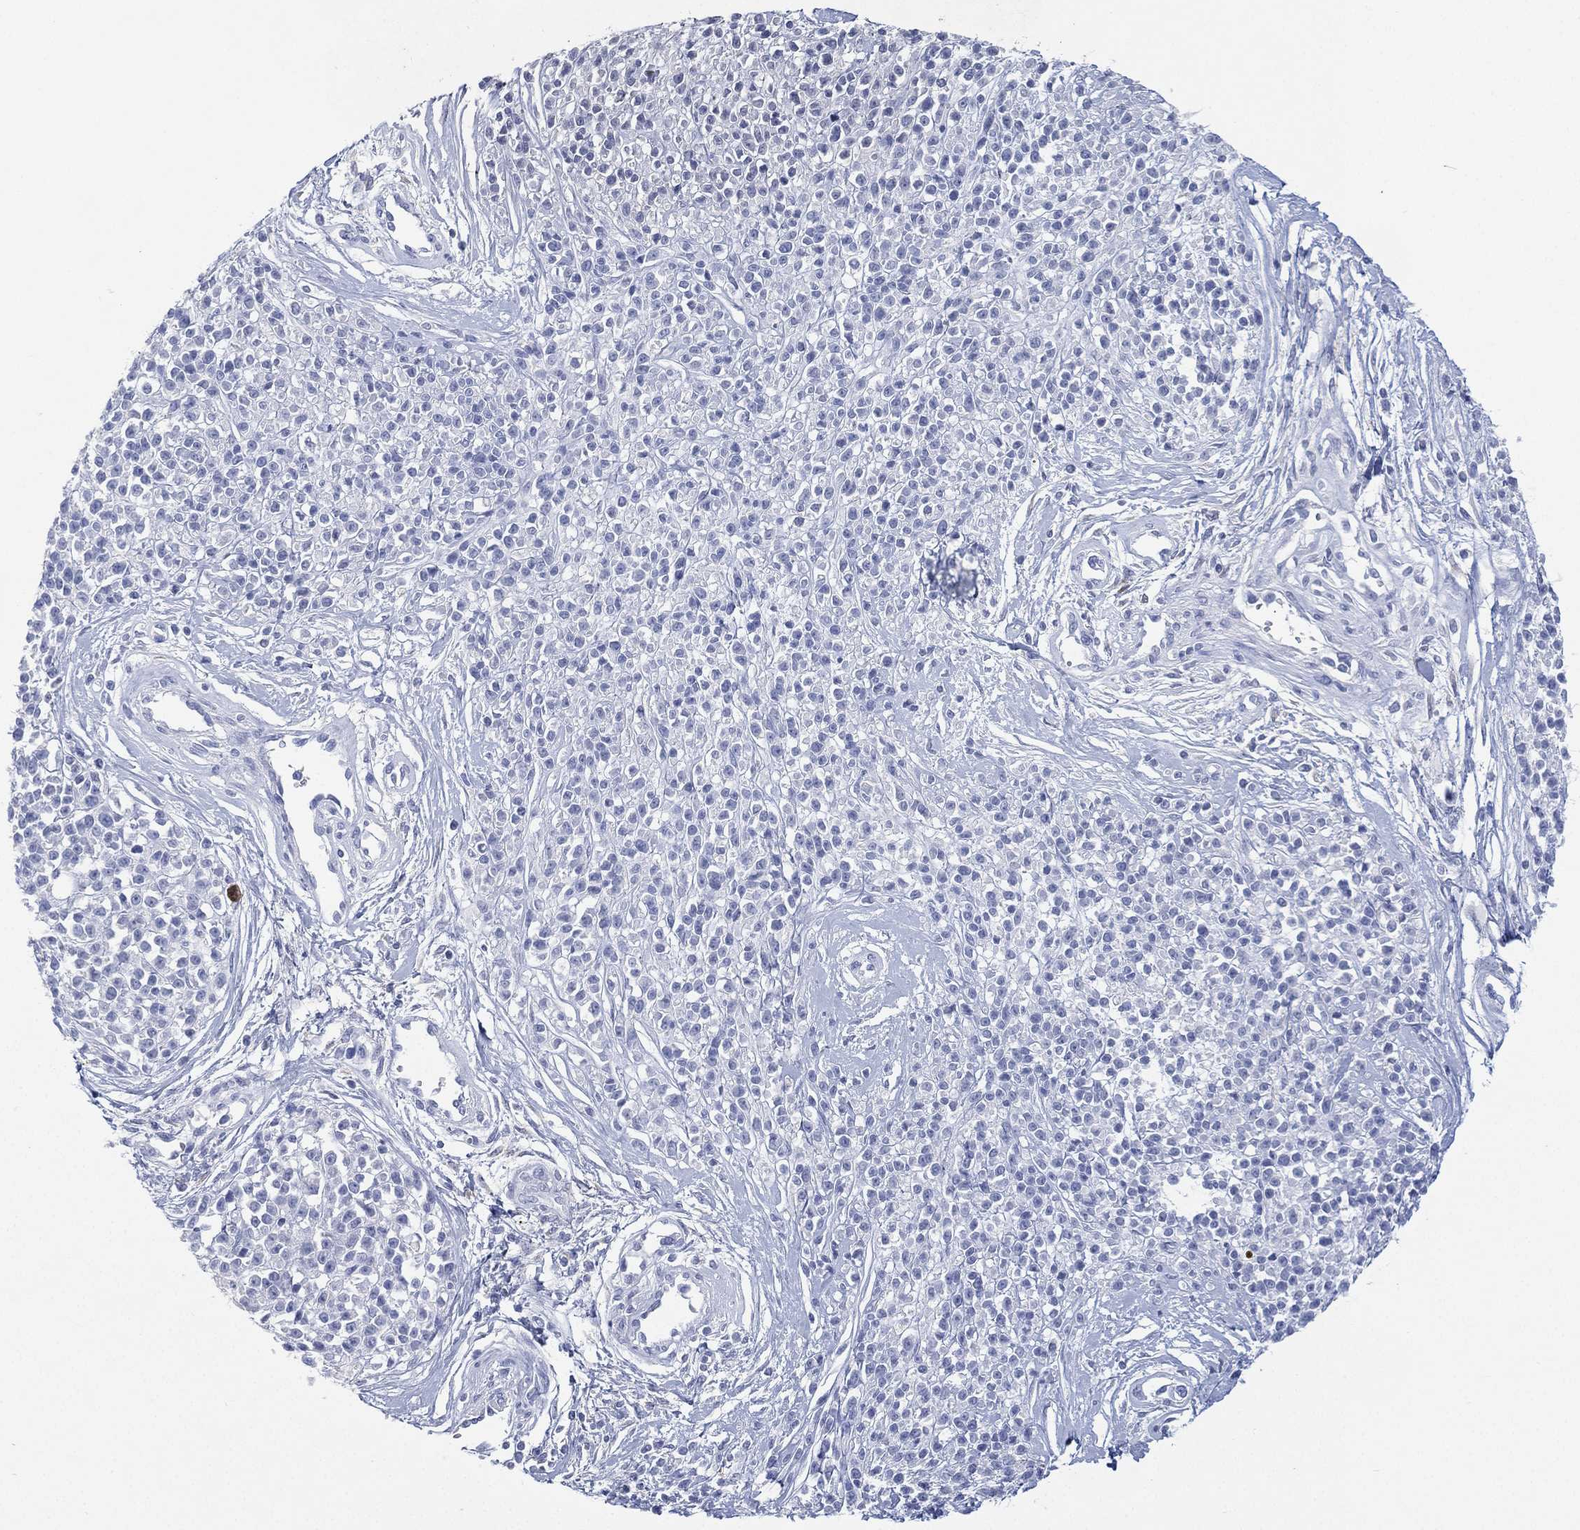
{"staining": {"intensity": "negative", "quantity": "none", "location": "none"}, "tissue": "melanoma", "cell_type": "Tumor cells", "image_type": "cancer", "snomed": [{"axis": "morphology", "description": "Malignant melanoma, NOS"}, {"axis": "topography", "description": "Skin"}, {"axis": "topography", "description": "Skin of trunk"}], "caption": "IHC photomicrograph of neoplastic tissue: melanoma stained with DAB (3,3'-diaminobenzidine) exhibits no significant protein expression in tumor cells. (DAB IHC visualized using brightfield microscopy, high magnification).", "gene": "FMO1", "patient": {"sex": "male", "age": 74}}